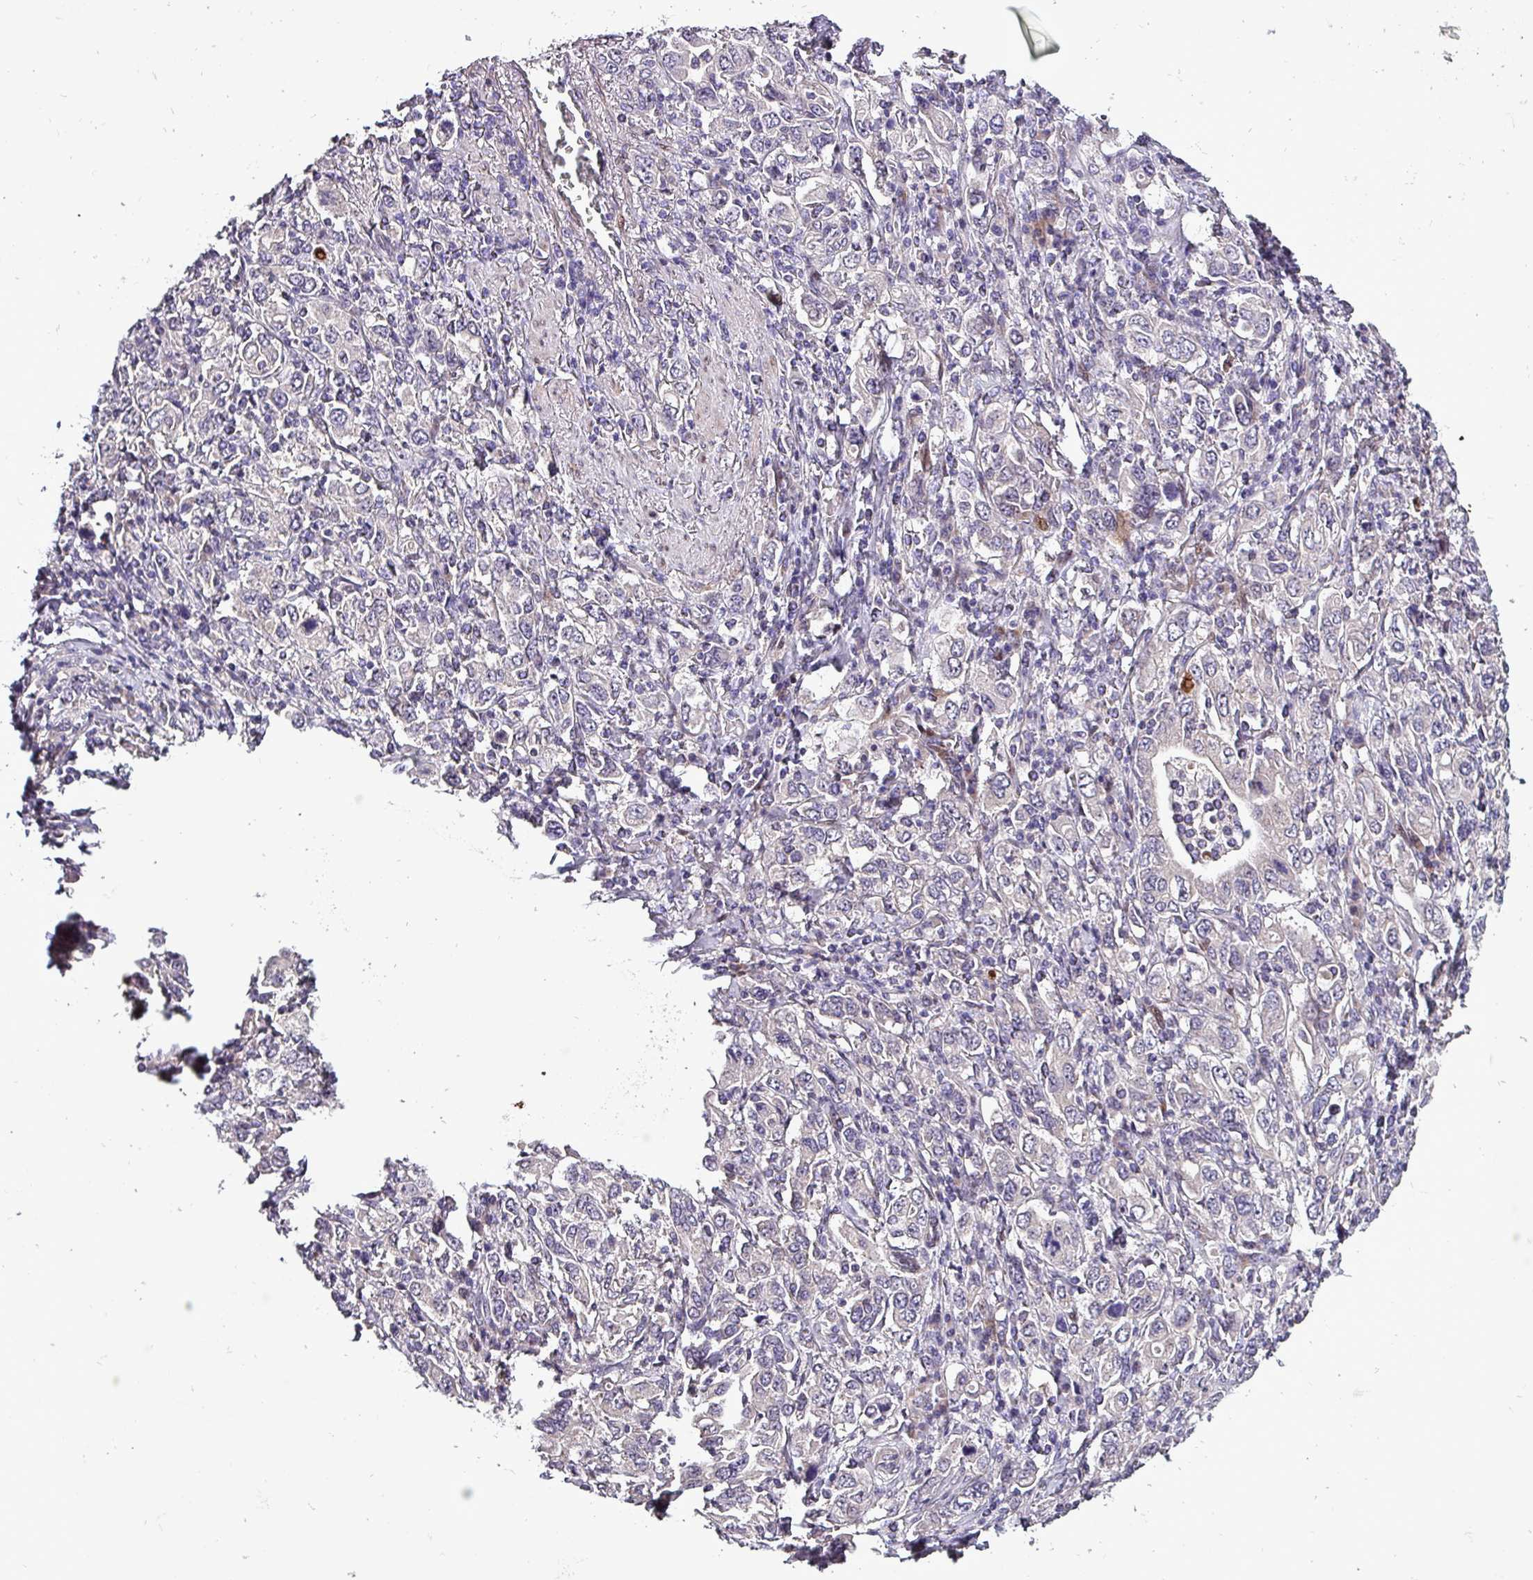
{"staining": {"intensity": "negative", "quantity": "none", "location": "none"}, "tissue": "stomach cancer", "cell_type": "Tumor cells", "image_type": "cancer", "snomed": [{"axis": "morphology", "description": "Adenocarcinoma, NOS"}, {"axis": "topography", "description": "Stomach, upper"}, {"axis": "topography", "description": "Stomach"}], "caption": "IHC histopathology image of stomach adenocarcinoma stained for a protein (brown), which displays no expression in tumor cells. Brightfield microscopy of immunohistochemistry (IHC) stained with DAB (brown) and hematoxylin (blue), captured at high magnification.", "gene": "GRAPL", "patient": {"sex": "male", "age": 62}}